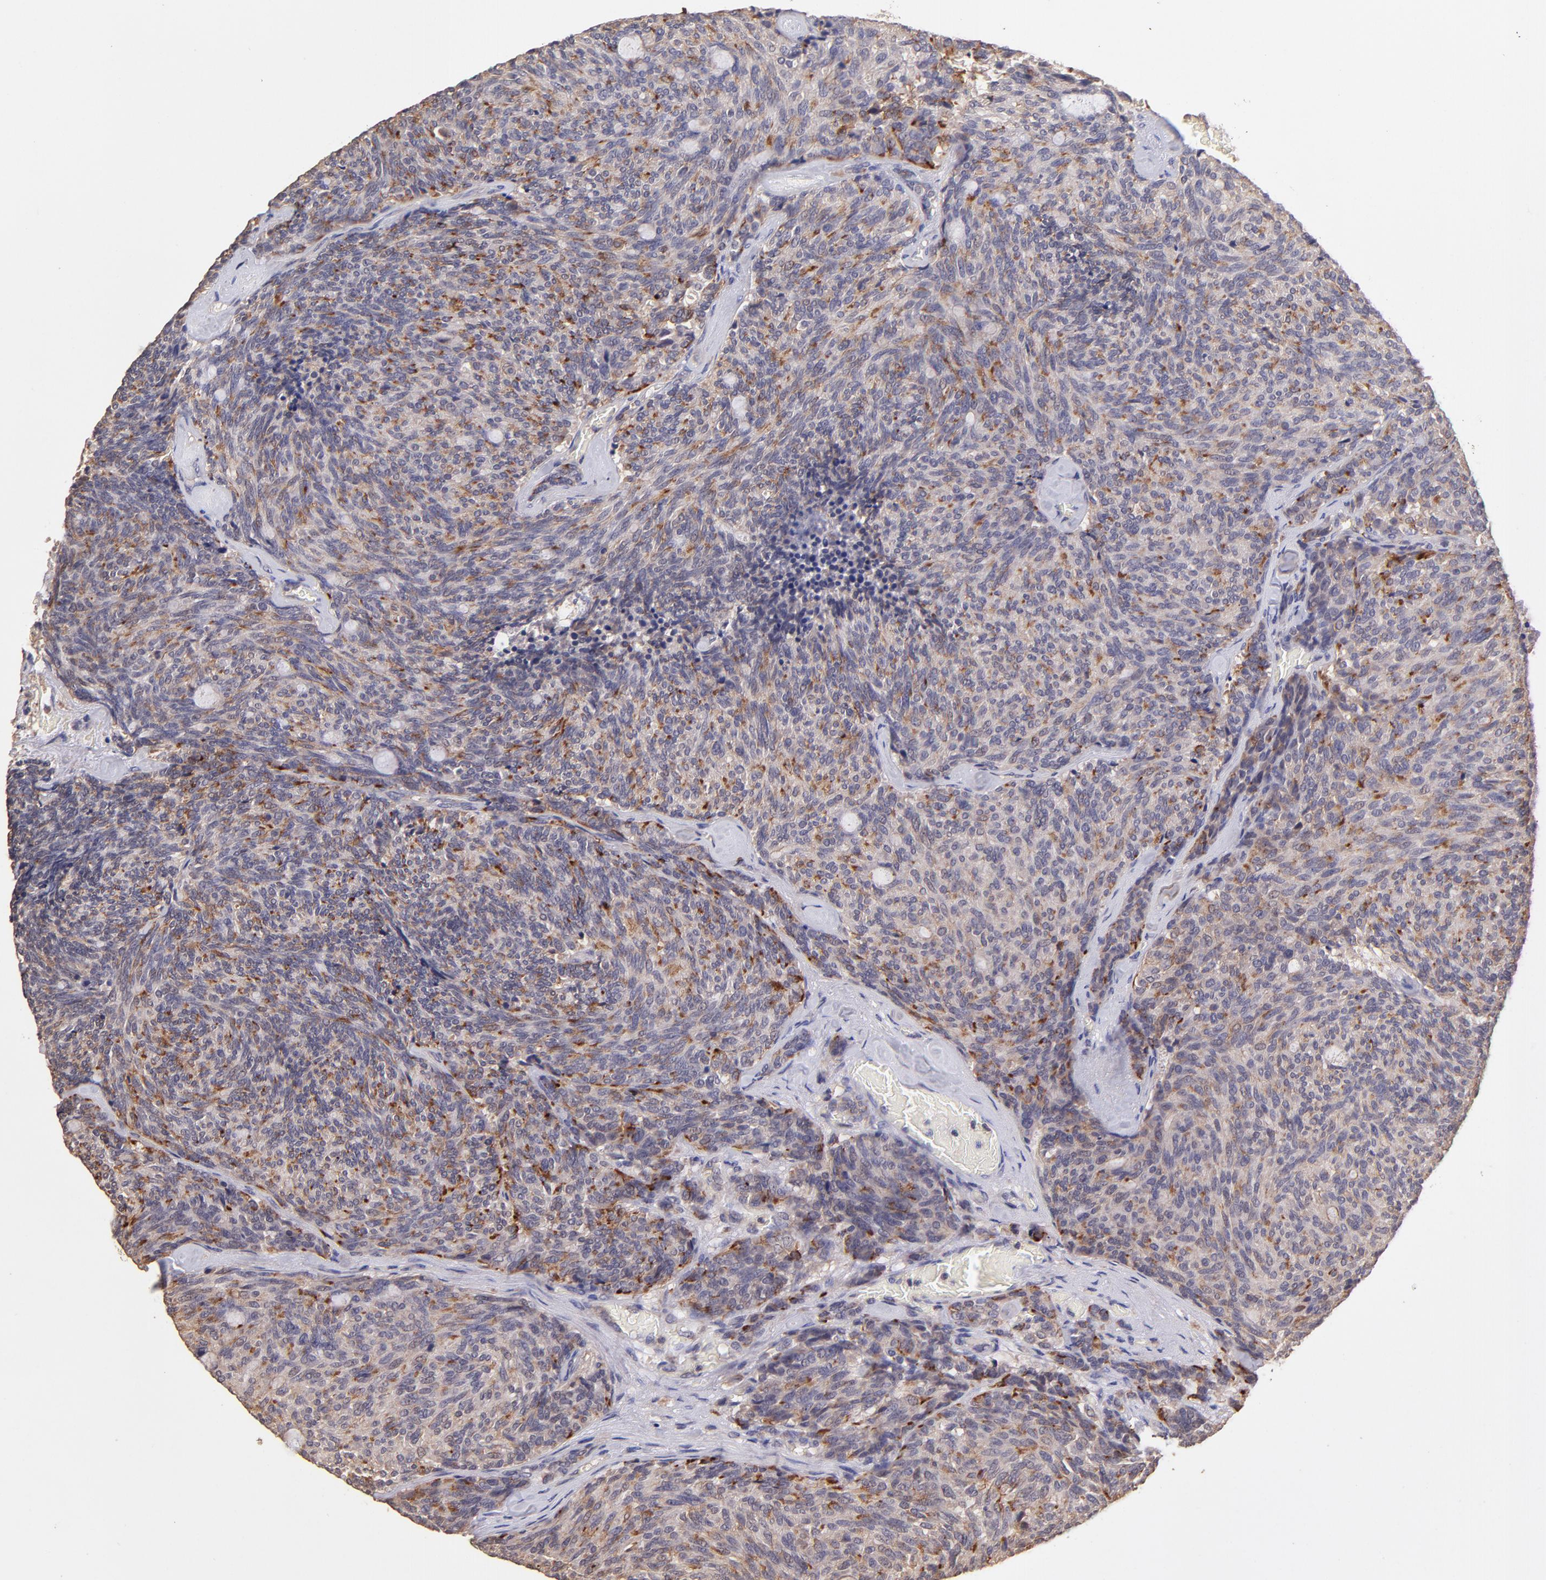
{"staining": {"intensity": "moderate", "quantity": "25%-75%", "location": "cytoplasmic/membranous"}, "tissue": "carcinoid", "cell_type": "Tumor cells", "image_type": "cancer", "snomed": [{"axis": "morphology", "description": "Carcinoid, malignant, NOS"}, {"axis": "topography", "description": "Pancreas"}], "caption": "Protein expression by IHC demonstrates moderate cytoplasmic/membranous expression in about 25%-75% of tumor cells in carcinoid.", "gene": "RNASEL", "patient": {"sex": "female", "age": 54}}